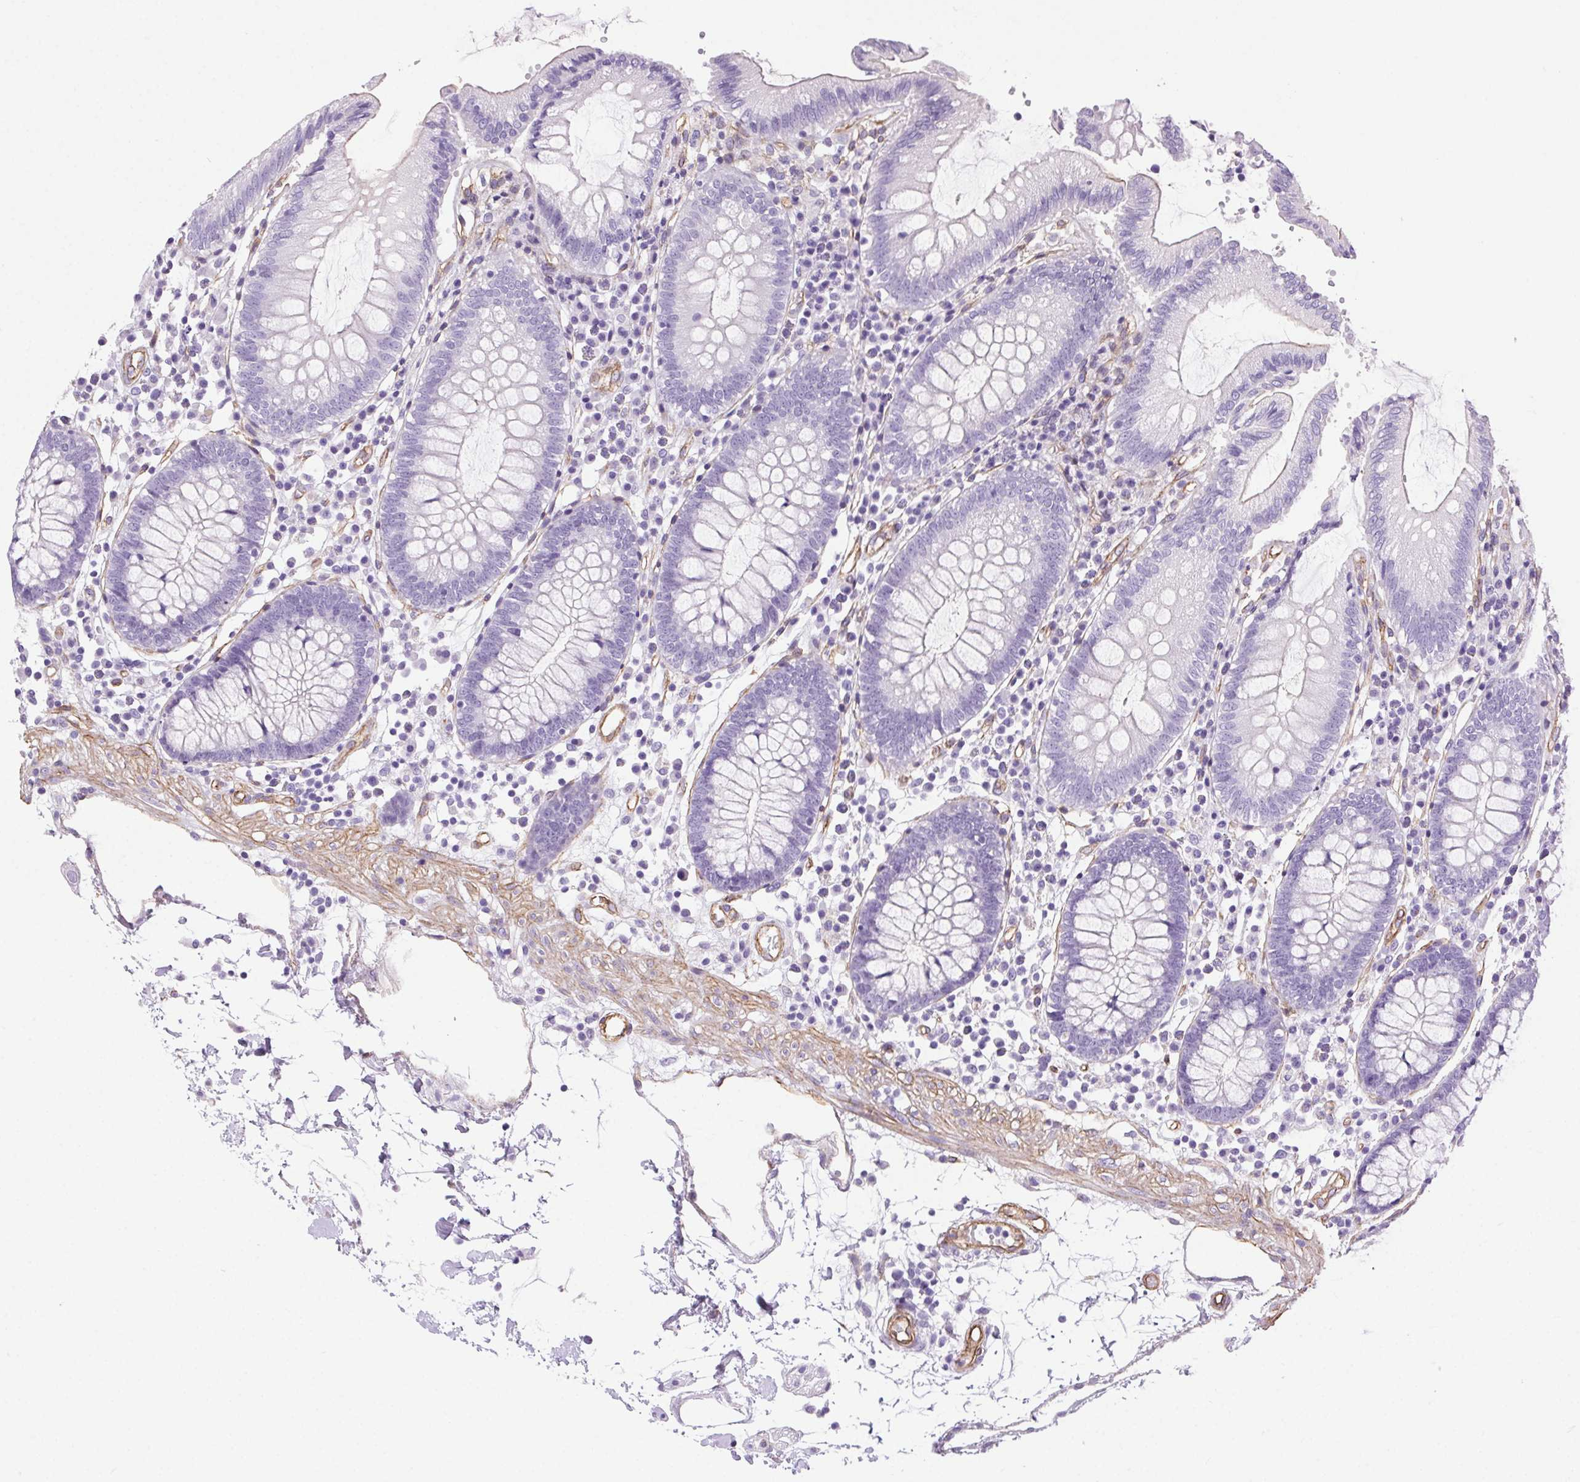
{"staining": {"intensity": "moderate", "quantity": ">75%", "location": "cytoplasmic/membranous"}, "tissue": "colon", "cell_type": "Endothelial cells", "image_type": "normal", "snomed": [{"axis": "morphology", "description": "Normal tissue, NOS"}, {"axis": "morphology", "description": "Adenocarcinoma, NOS"}, {"axis": "topography", "description": "Colon"}], "caption": "Colon stained with DAB (3,3'-diaminobenzidine) immunohistochemistry shows medium levels of moderate cytoplasmic/membranous staining in about >75% of endothelial cells.", "gene": "SHCBP1L", "patient": {"sex": "male", "age": 83}}